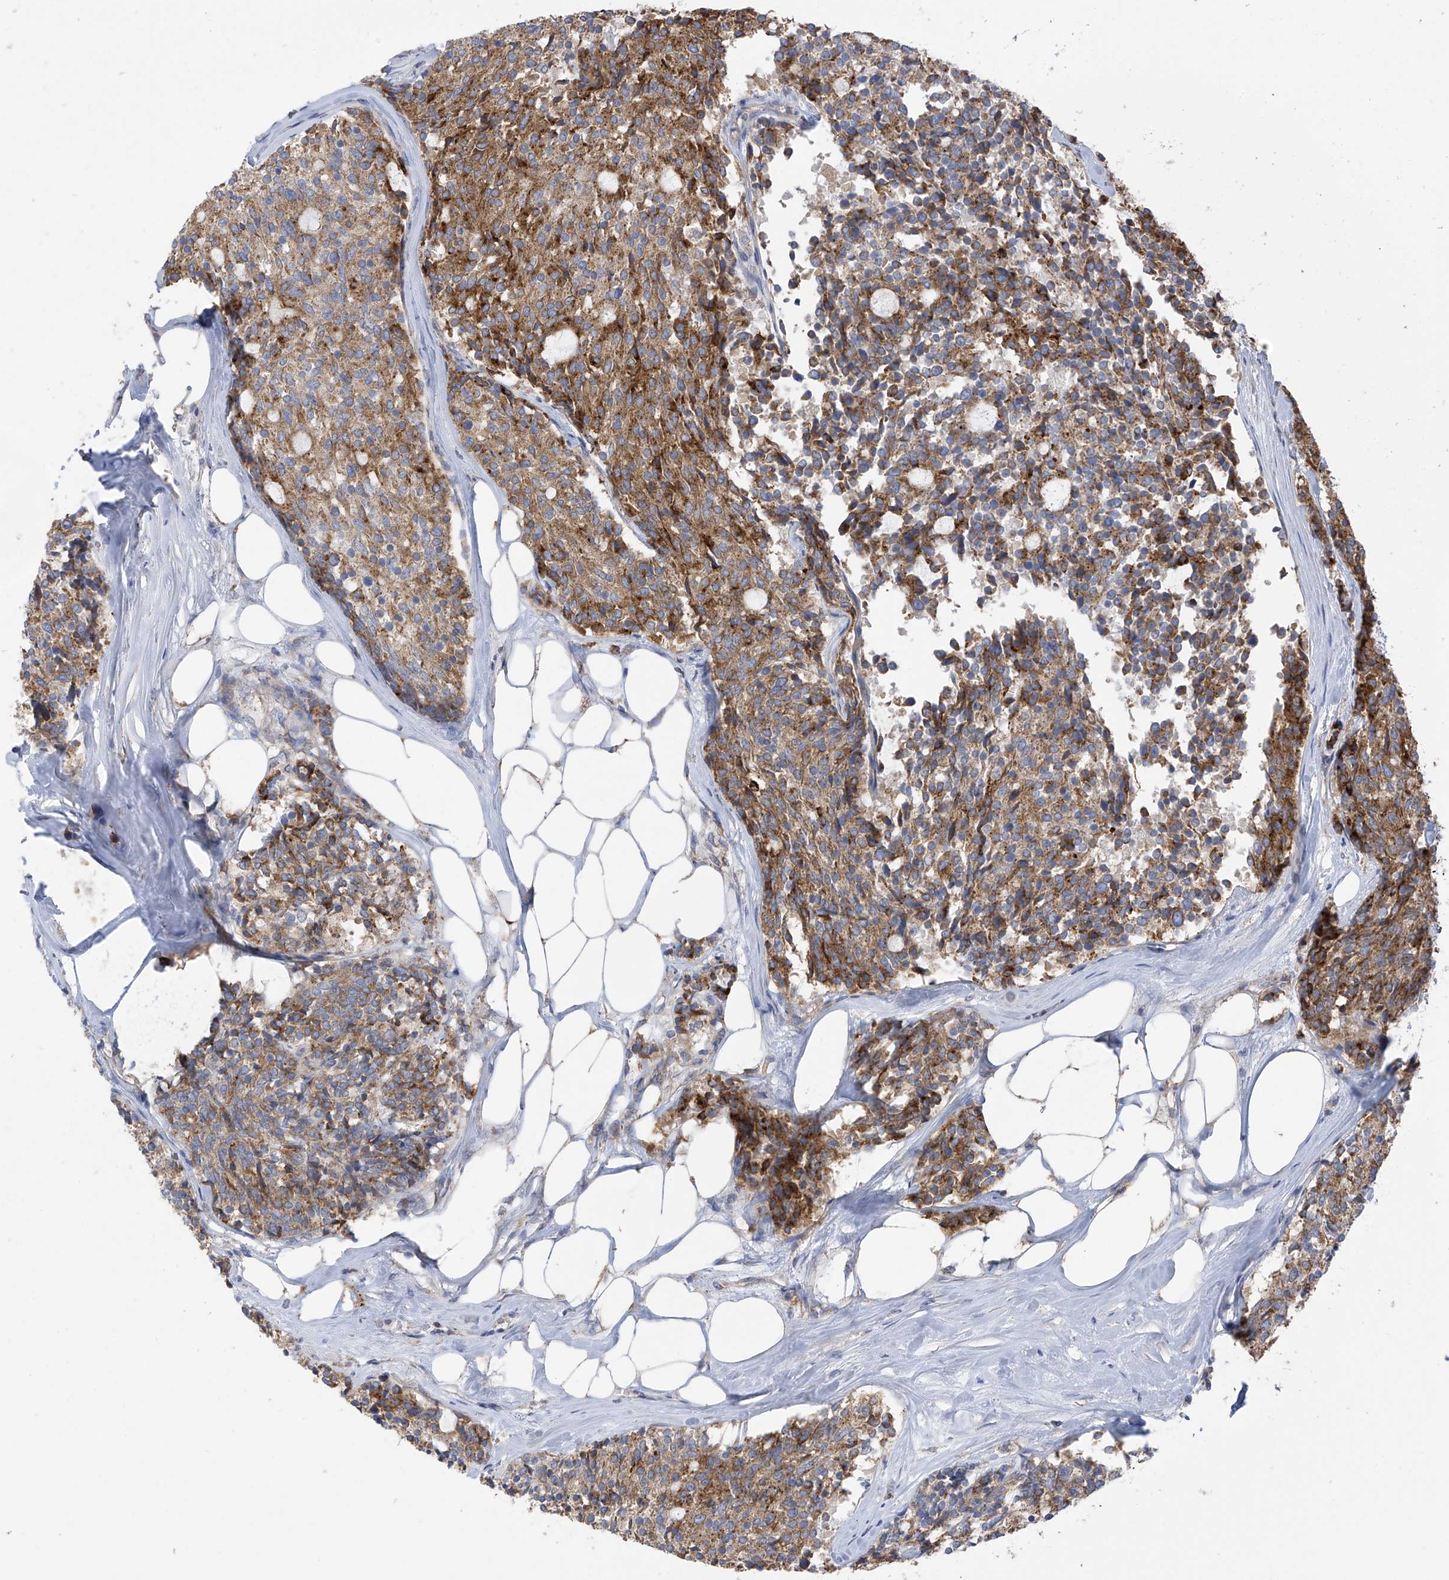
{"staining": {"intensity": "moderate", "quantity": ">75%", "location": "cytoplasmic/membranous"}, "tissue": "carcinoid", "cell_type": "Tumor cells", "image_type": "cancer", "snomed": [{"axis": "morphology", "description": "Carcinoid, malignant, NOS"}, {"axis": "topography", "description": "Pancreas"}], "caption": "Approximately >75% of tumor cells in human carcinoid display moderate cytoplasmic/membranous protein positivity as visualized by brown immunohistochemical staining.", "gene": "ITM2B", "patient": {"sex": "female", "age": 54}}